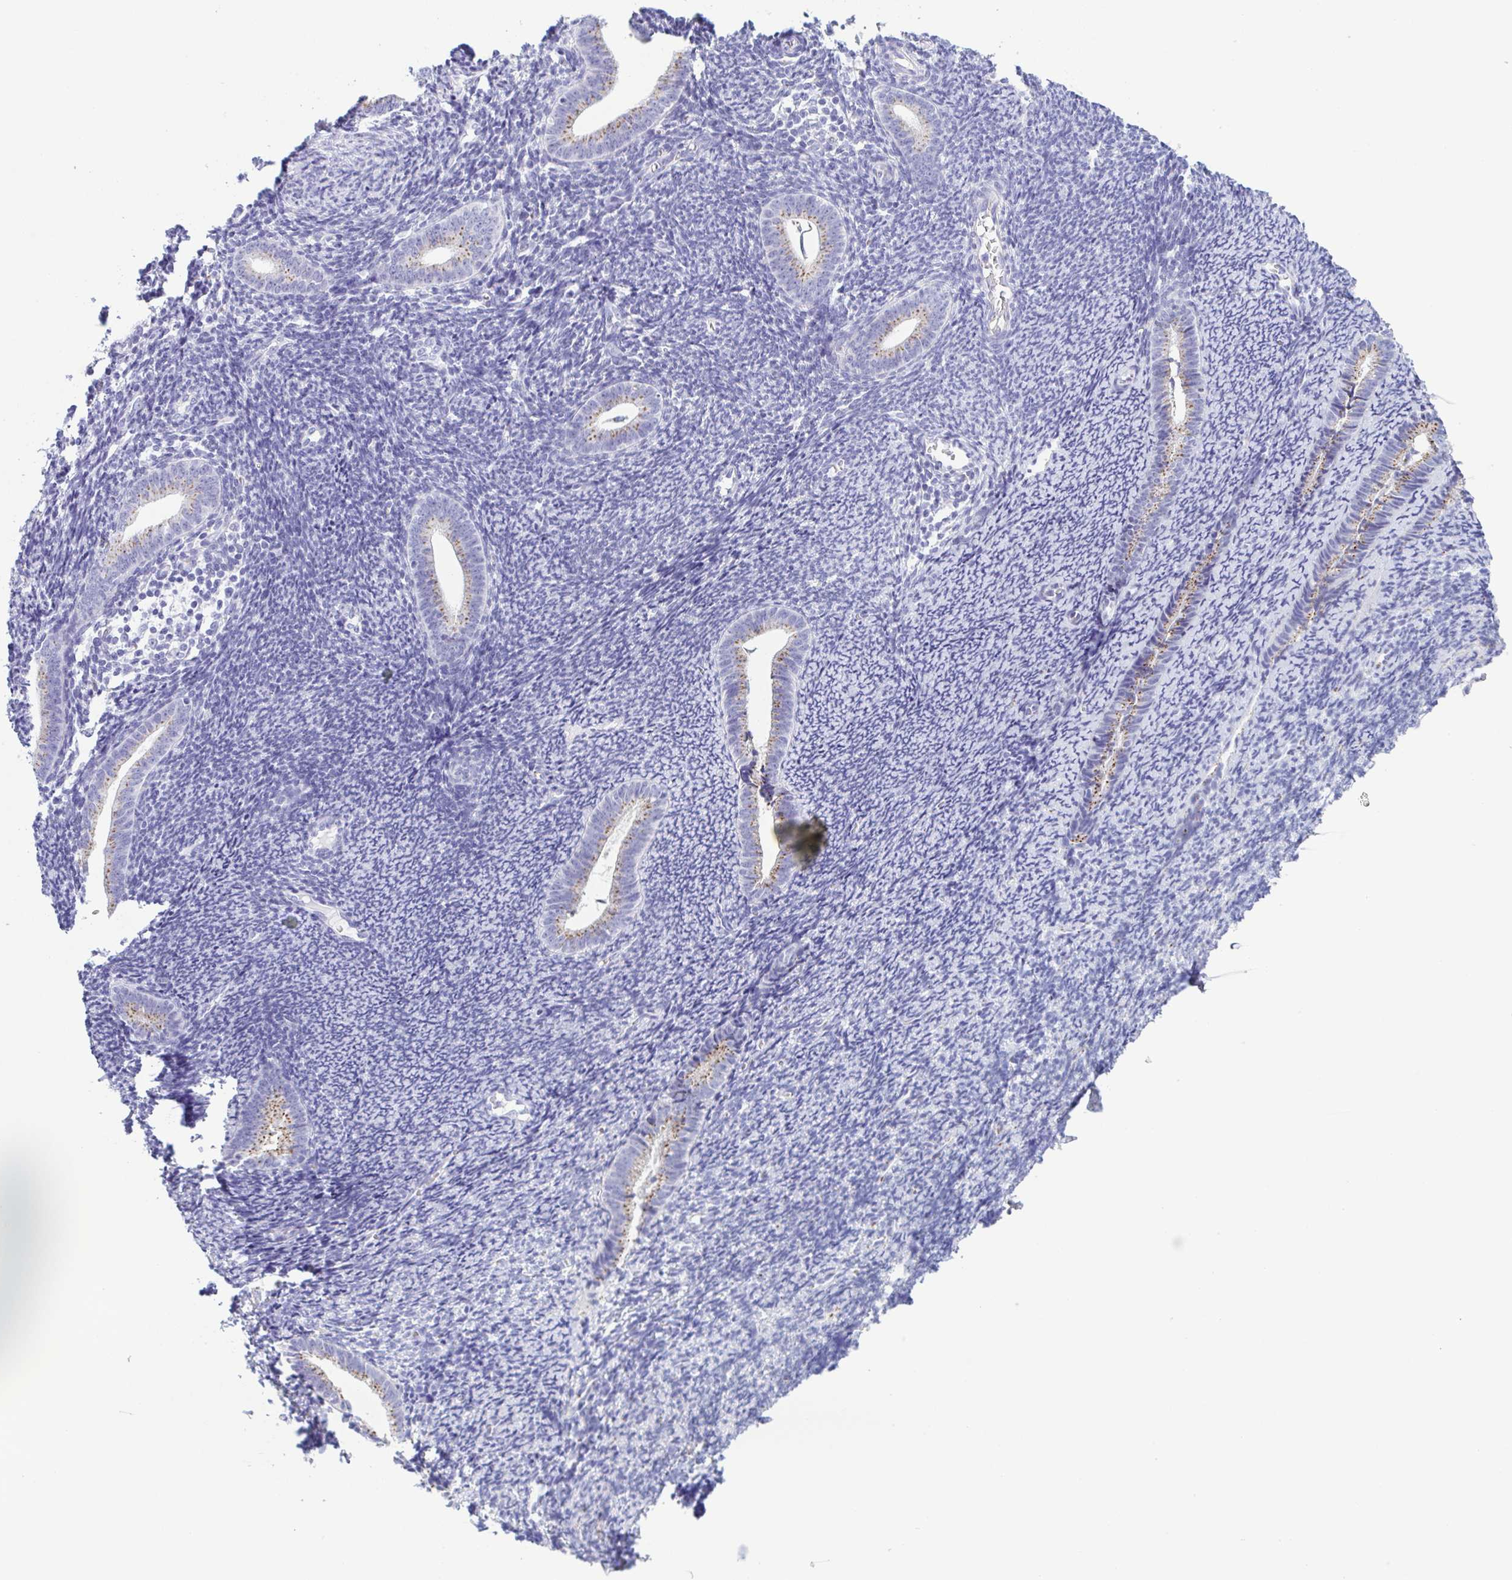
{"staining": {"intensity": "negative", "quantity": "none", "location": "none"}, "tissue": "endometrium", "cell_type": "Cells in endometrial stroma", "image_type": "normal", "snomed": [{"axis": "morphology", "description": "Normal tissue, NOS"}, {"axis": "topography", "description": "Endometrium"}], "caption": "An IHC image of benign endometrium is shown. There is no staining in cells in endometrial stroma of endometrium.", "gene": "SULT1B1", "patient": {"sex": "female", "age": 39}}